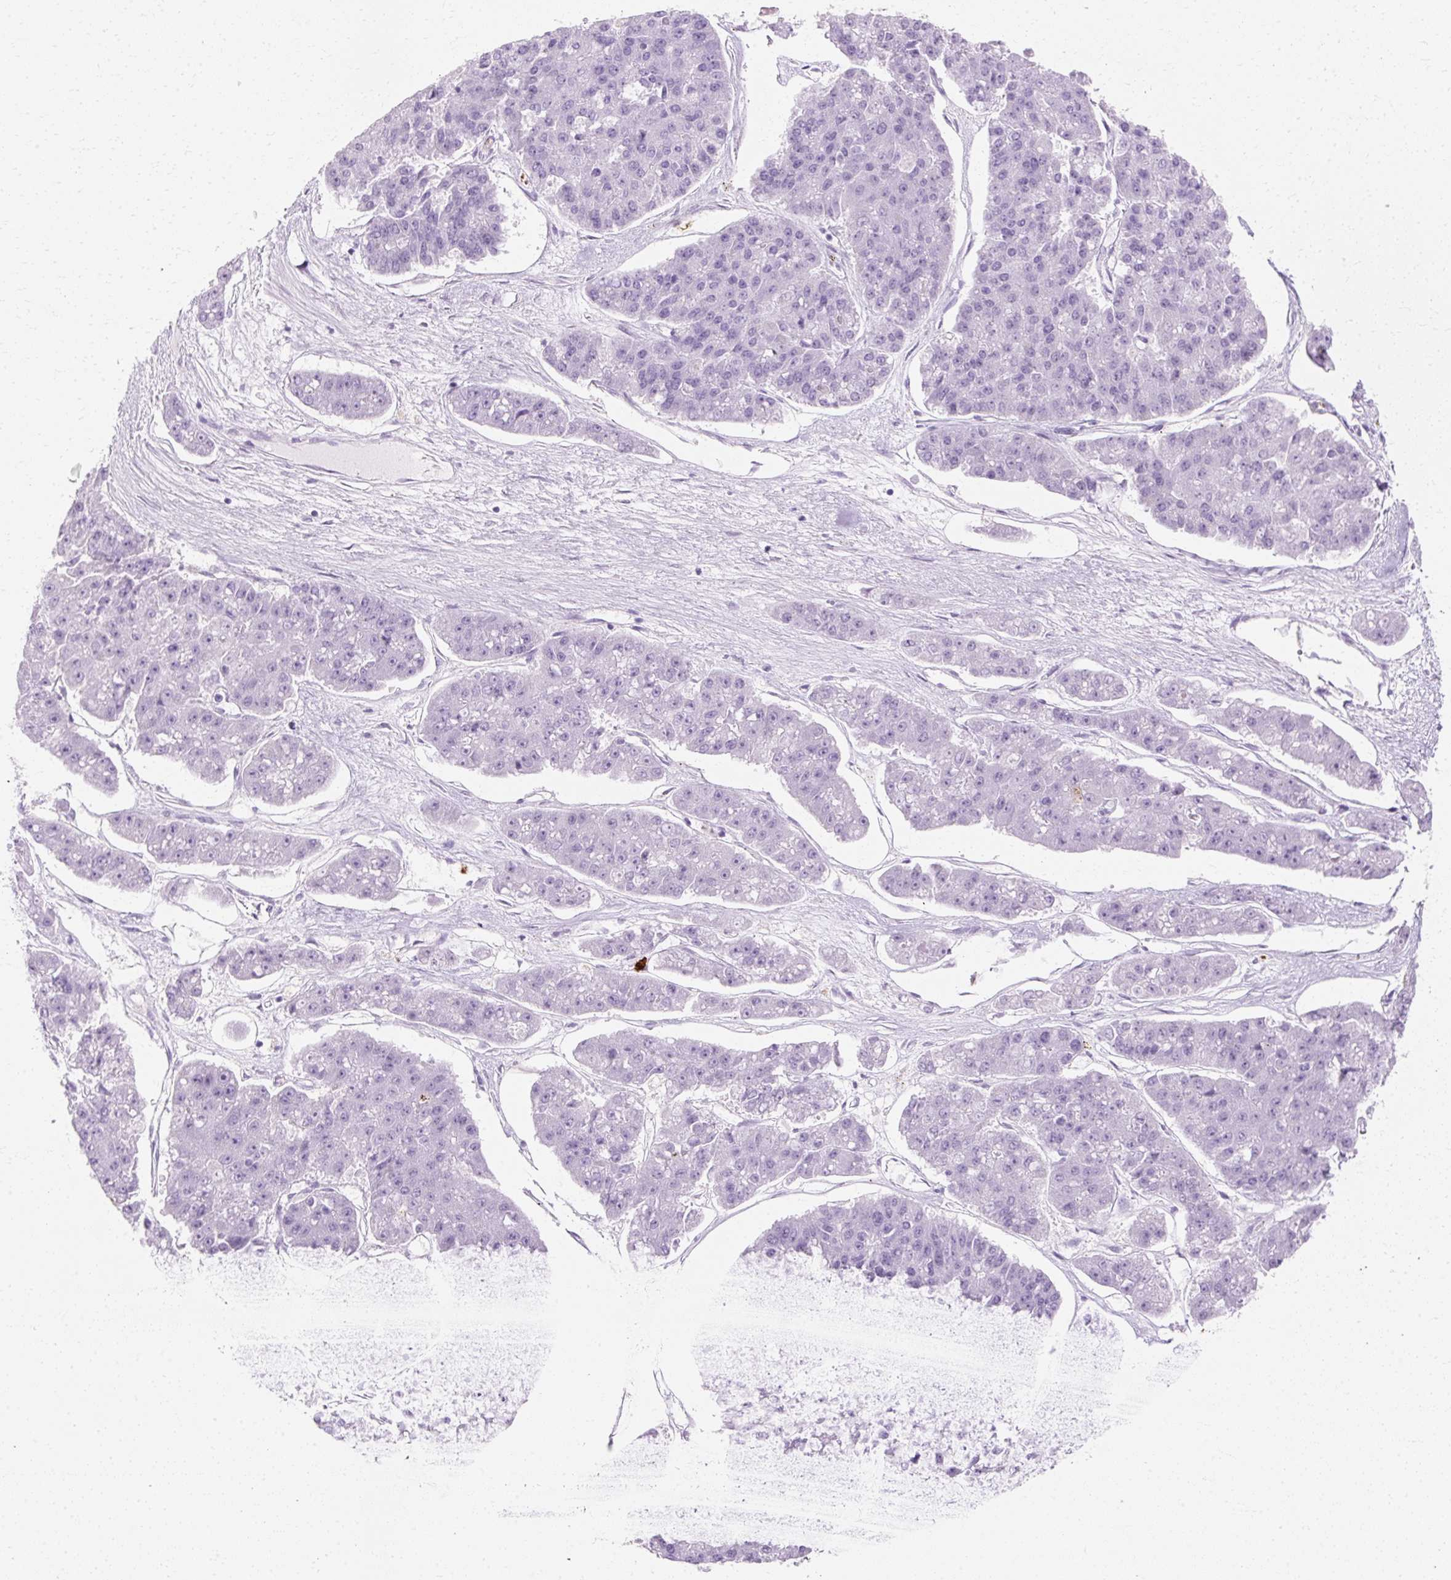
{"staining": {"intensity": "negative", "quantity": "none", "location": "none"}, "tissue": "pancreatic cancer", "cell_type": "Tumor cells", "image_type": "cancer", "snomed": [{"axis": "morphology", "description": "Adenocarcinoma, NOS"}, {"axis": "topography", "description": "Pancreas"}], "caption": "Adenocarcinoma (pancreatic) was stained to show a protein in brown. There is no significant expression in tumor cells.", "gene": "DEFA1", "patient": {"sex": "male", "age": 50}}